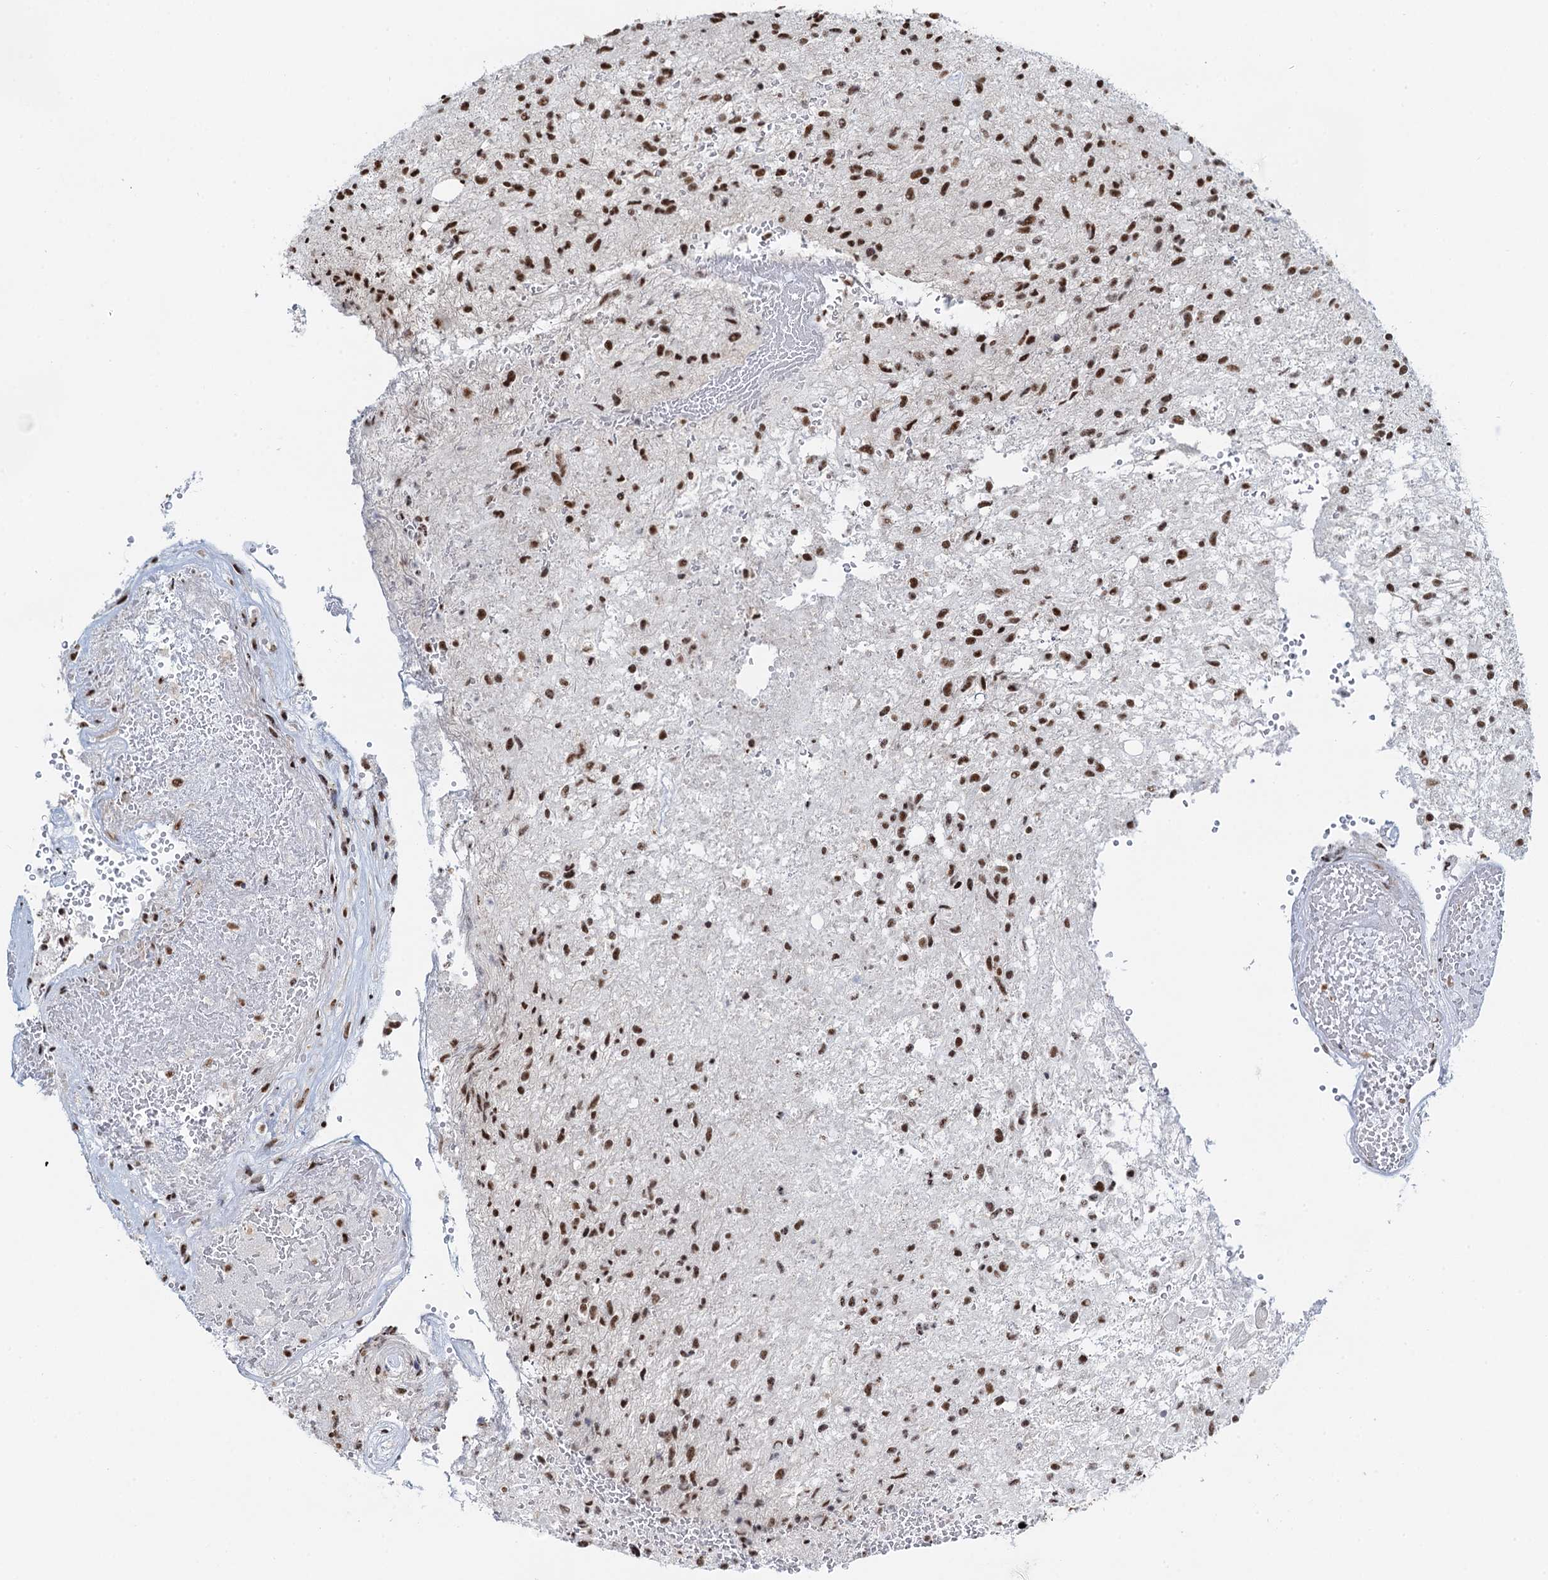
{"staining": {"intensity": "moderate", "quantity": ">75%", "location": "nuclear"}, "tissue": "glioma", "cell_type": "Tumor cells", "image_type": "cancer", "snomed": [{"axis": "morphology", "description": "Glioma, malignant, High grade"}, {"axis": "topography", "description": "Brain"}], "caption": "A brown stain labels moderate nuclear expression of a protein in glioma tumor cells. (IHC, brightfield microscopy, high magnification).", "gene": "ZNF609", "patient": {"sex": "male", "age": 56}}